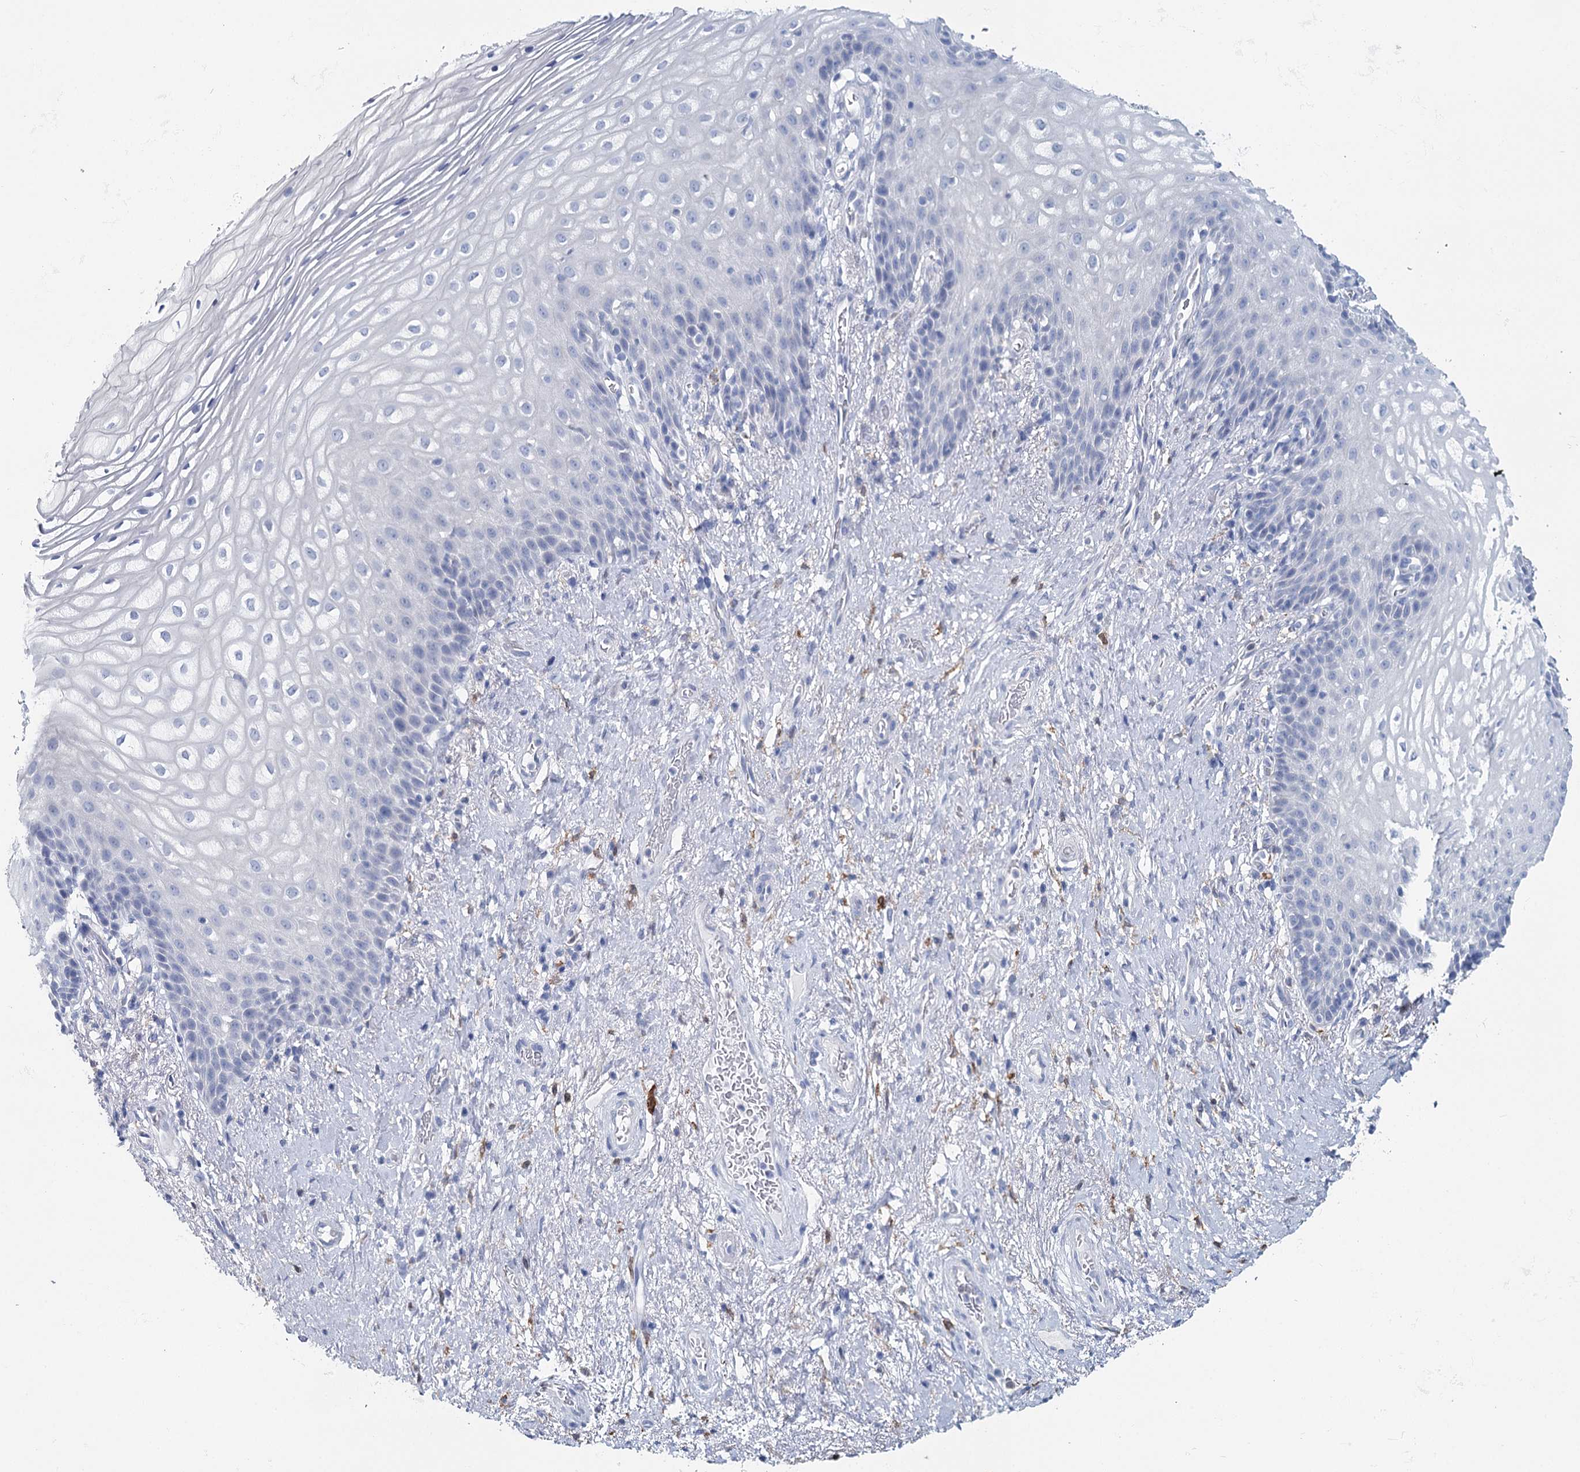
{"staining": {"intensity": "negative", "quantity": "none", "location": "none"}, "tissue": "vagina", "cell_type": "Squamous epithelial cells", "image_type": "normal", "snomed": [{"axis": "morphology", "description": "Normal tissue, NOS"}, {"axis": "topography", "description": "Vagina"}], "caption": "An immunohistochemistry photomicrograph of unremarkable vagina is shown. There is no staining in squamous epithelial cells of vagina.", "gene": "METTL7B", "patient": {"sex": "female", "age": 60}}